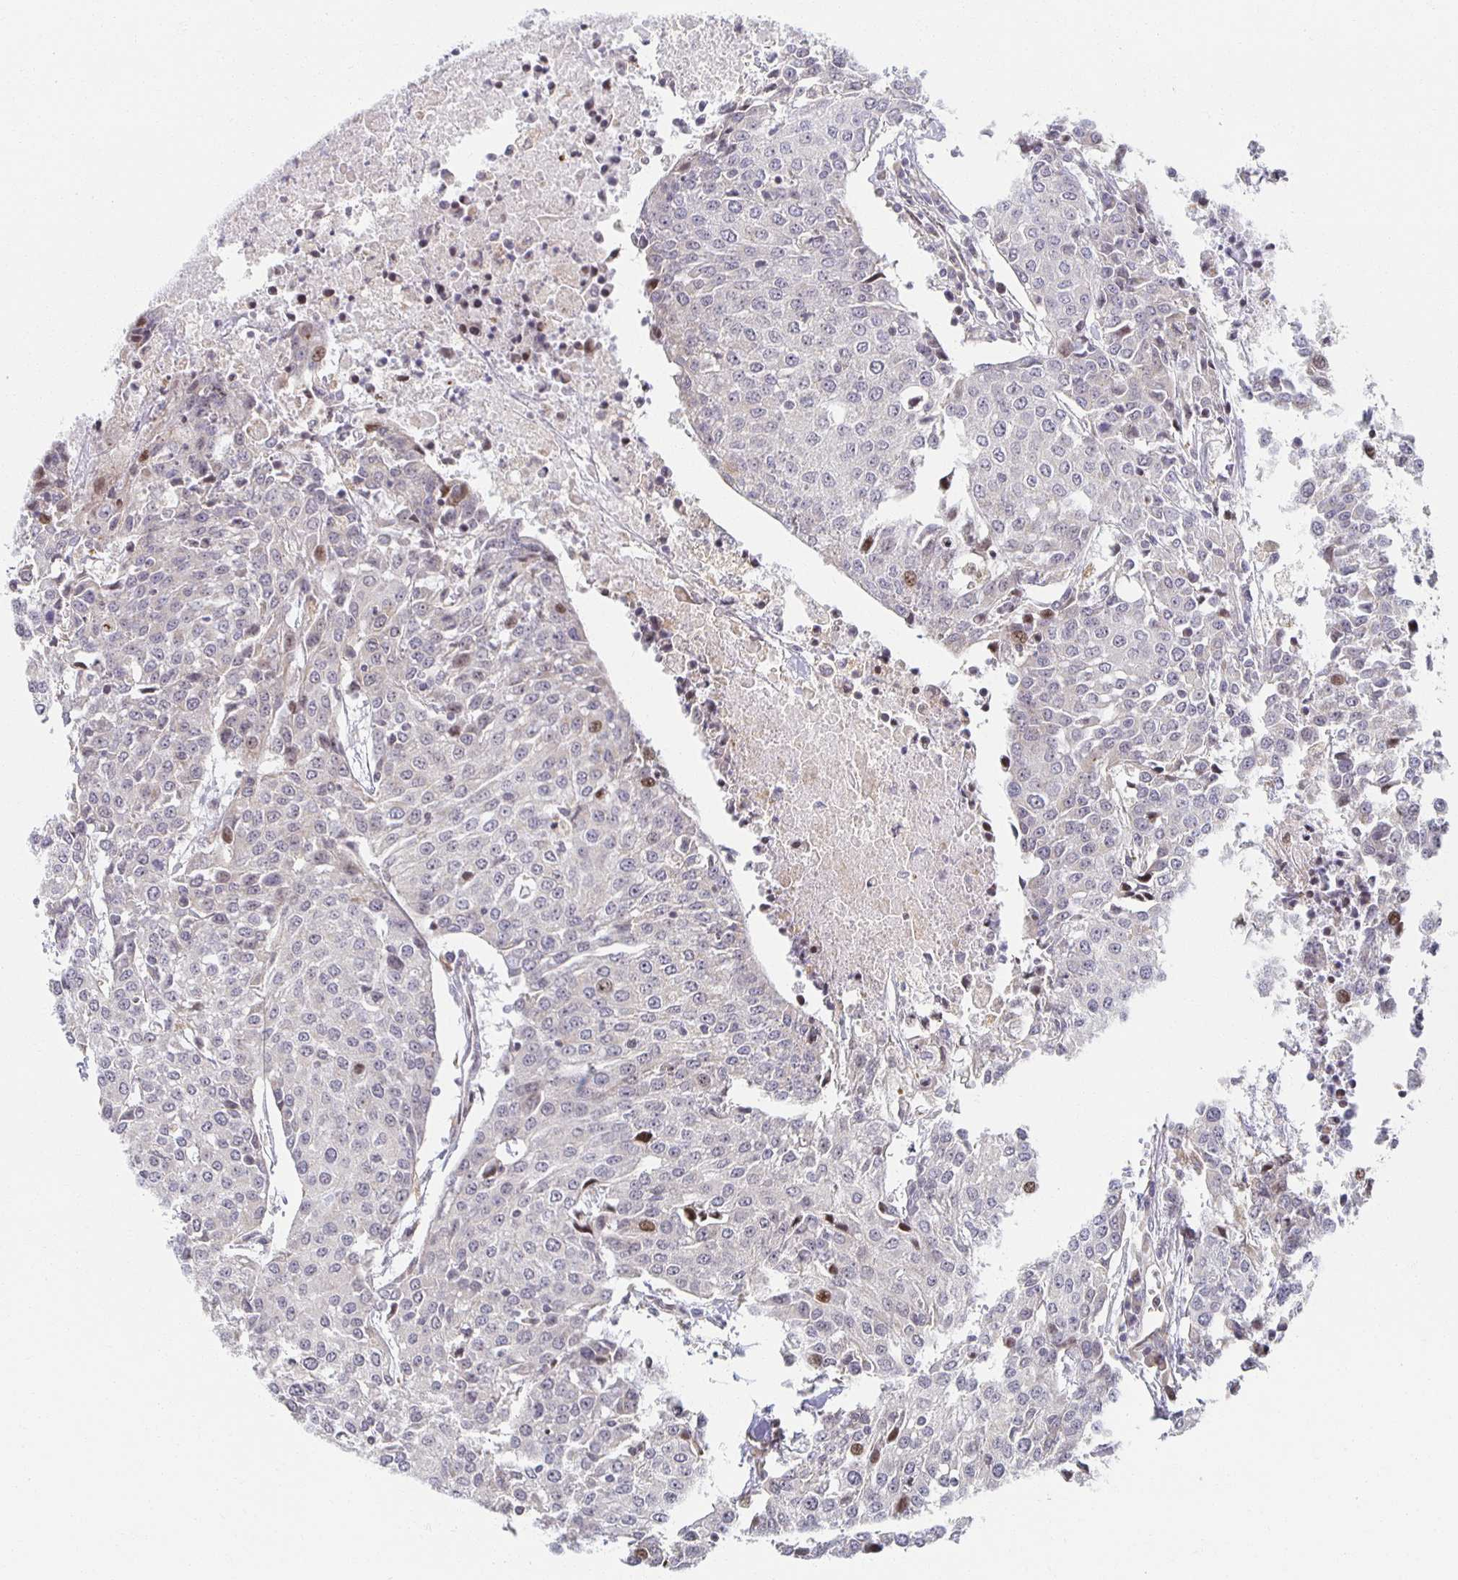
{"staining": {"intensity": "negative", "quantity": "none", "location": "none"}, "tissue": "urothelial cancer", "cell_type": "Tumor cells", "image_type": "cancer", "snomed": [{"axis": "morphology", "description": "Urothelial carcinoma, High grade"}, {"axis": "topography", "description": "Urinary bladder"}], "caption": "Tumor cells are negative for protein expression in human high-grade urothelial carcinoma.", "gene": "HCFC1R1", "patient": {"sex": "female", "age": 85}}